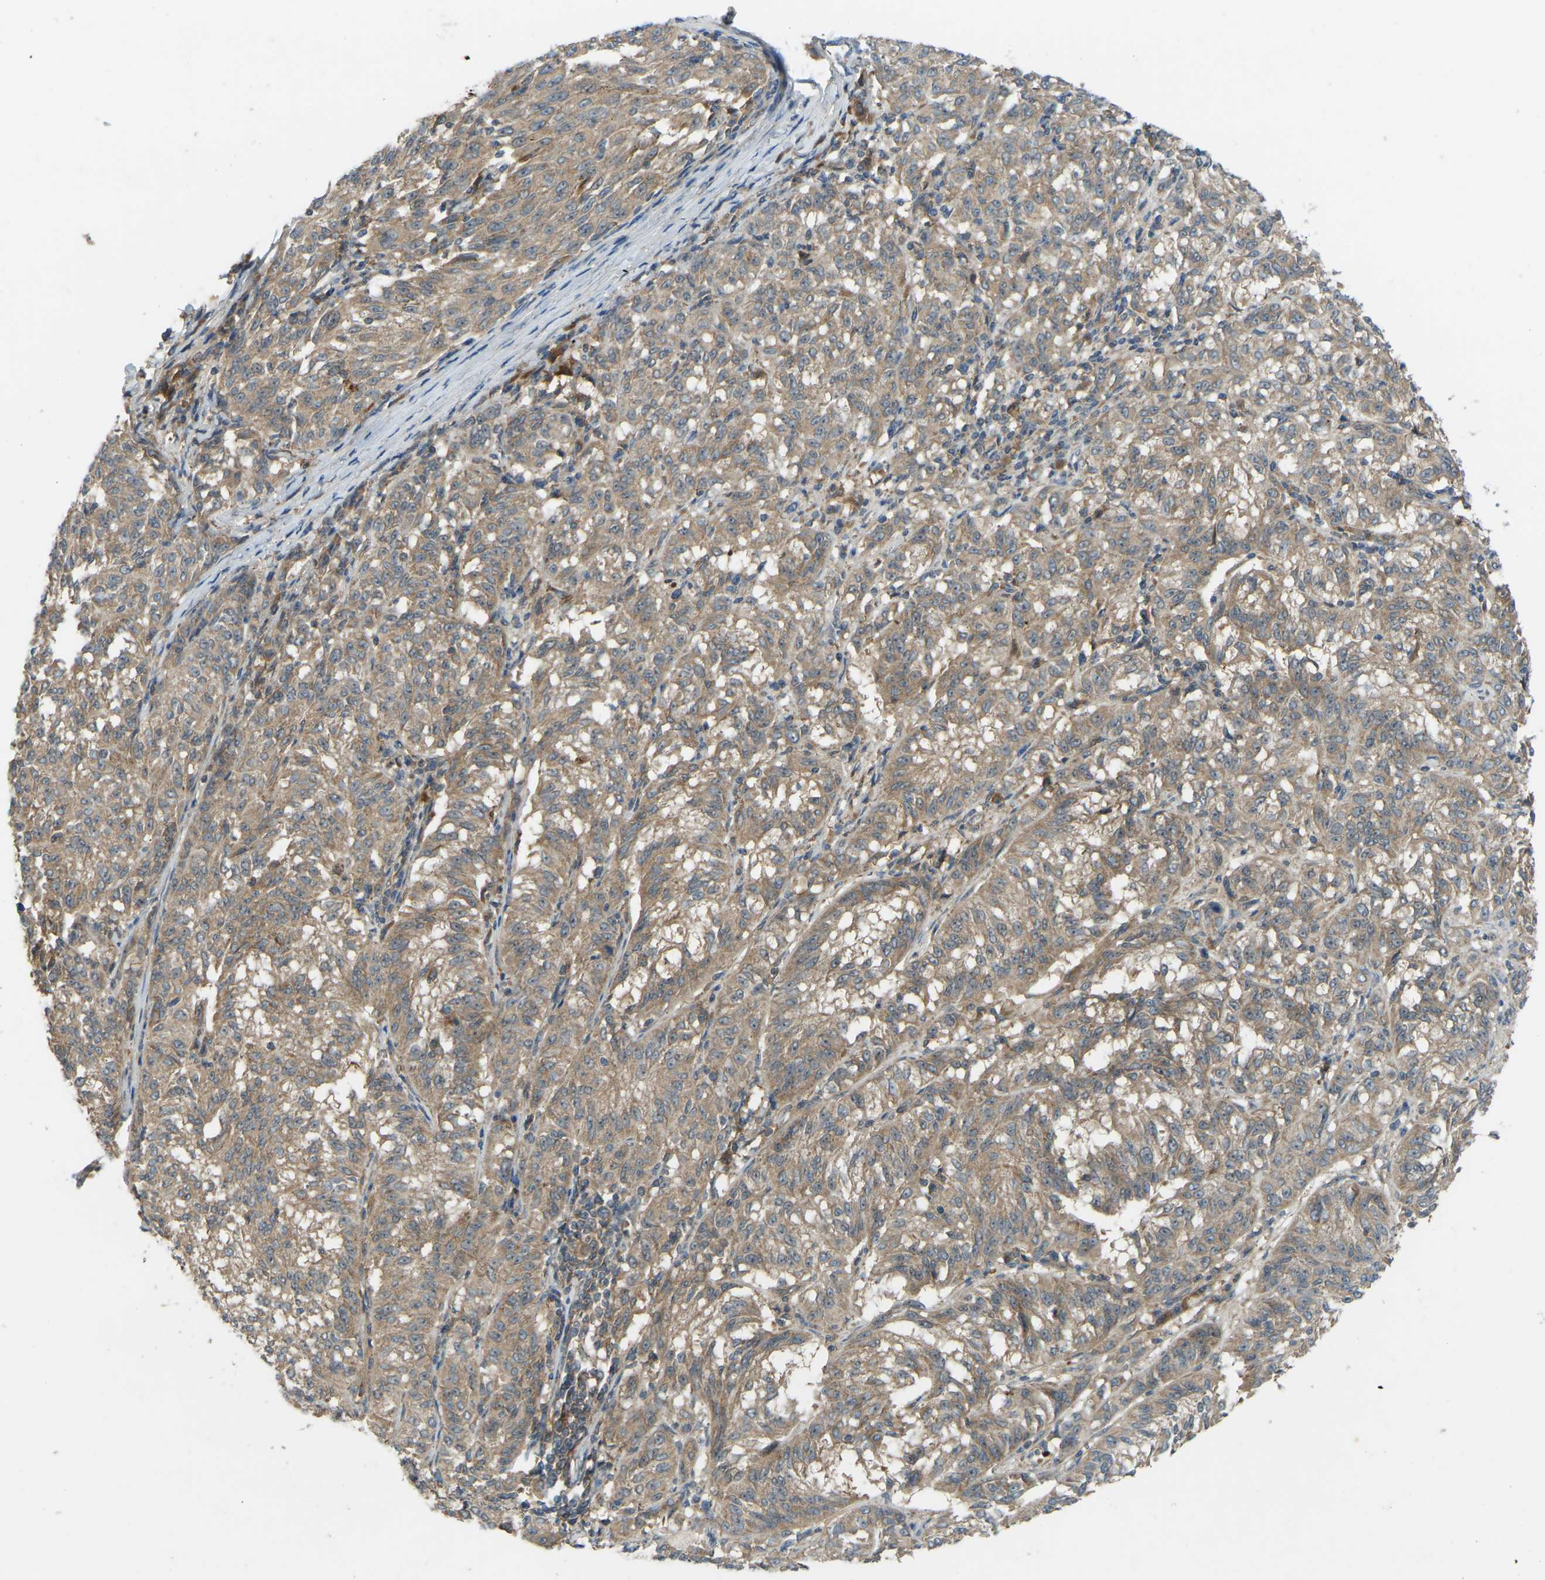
{"staining": {"intensity": "weak", "quantity": ">75%", "location": "cytoplasmic/membranous"}, "tissue": "melanoma", "cell_type": "Tumor cells", "image_type": "cancer", "snomed": [{"axis": "morphology", "description": "Malignant melanoma, NOS"}, {"axis": "topography", "description": "Skin"}], "caption": "Approximately >75% of tumor cells in malignant melanoma display weak cytoplasmic/membranous protein positivity as visualized by brown immunohistochemical staining.", "gene": "ZNF71", "patient": {"sex": "female", "age": 72}}